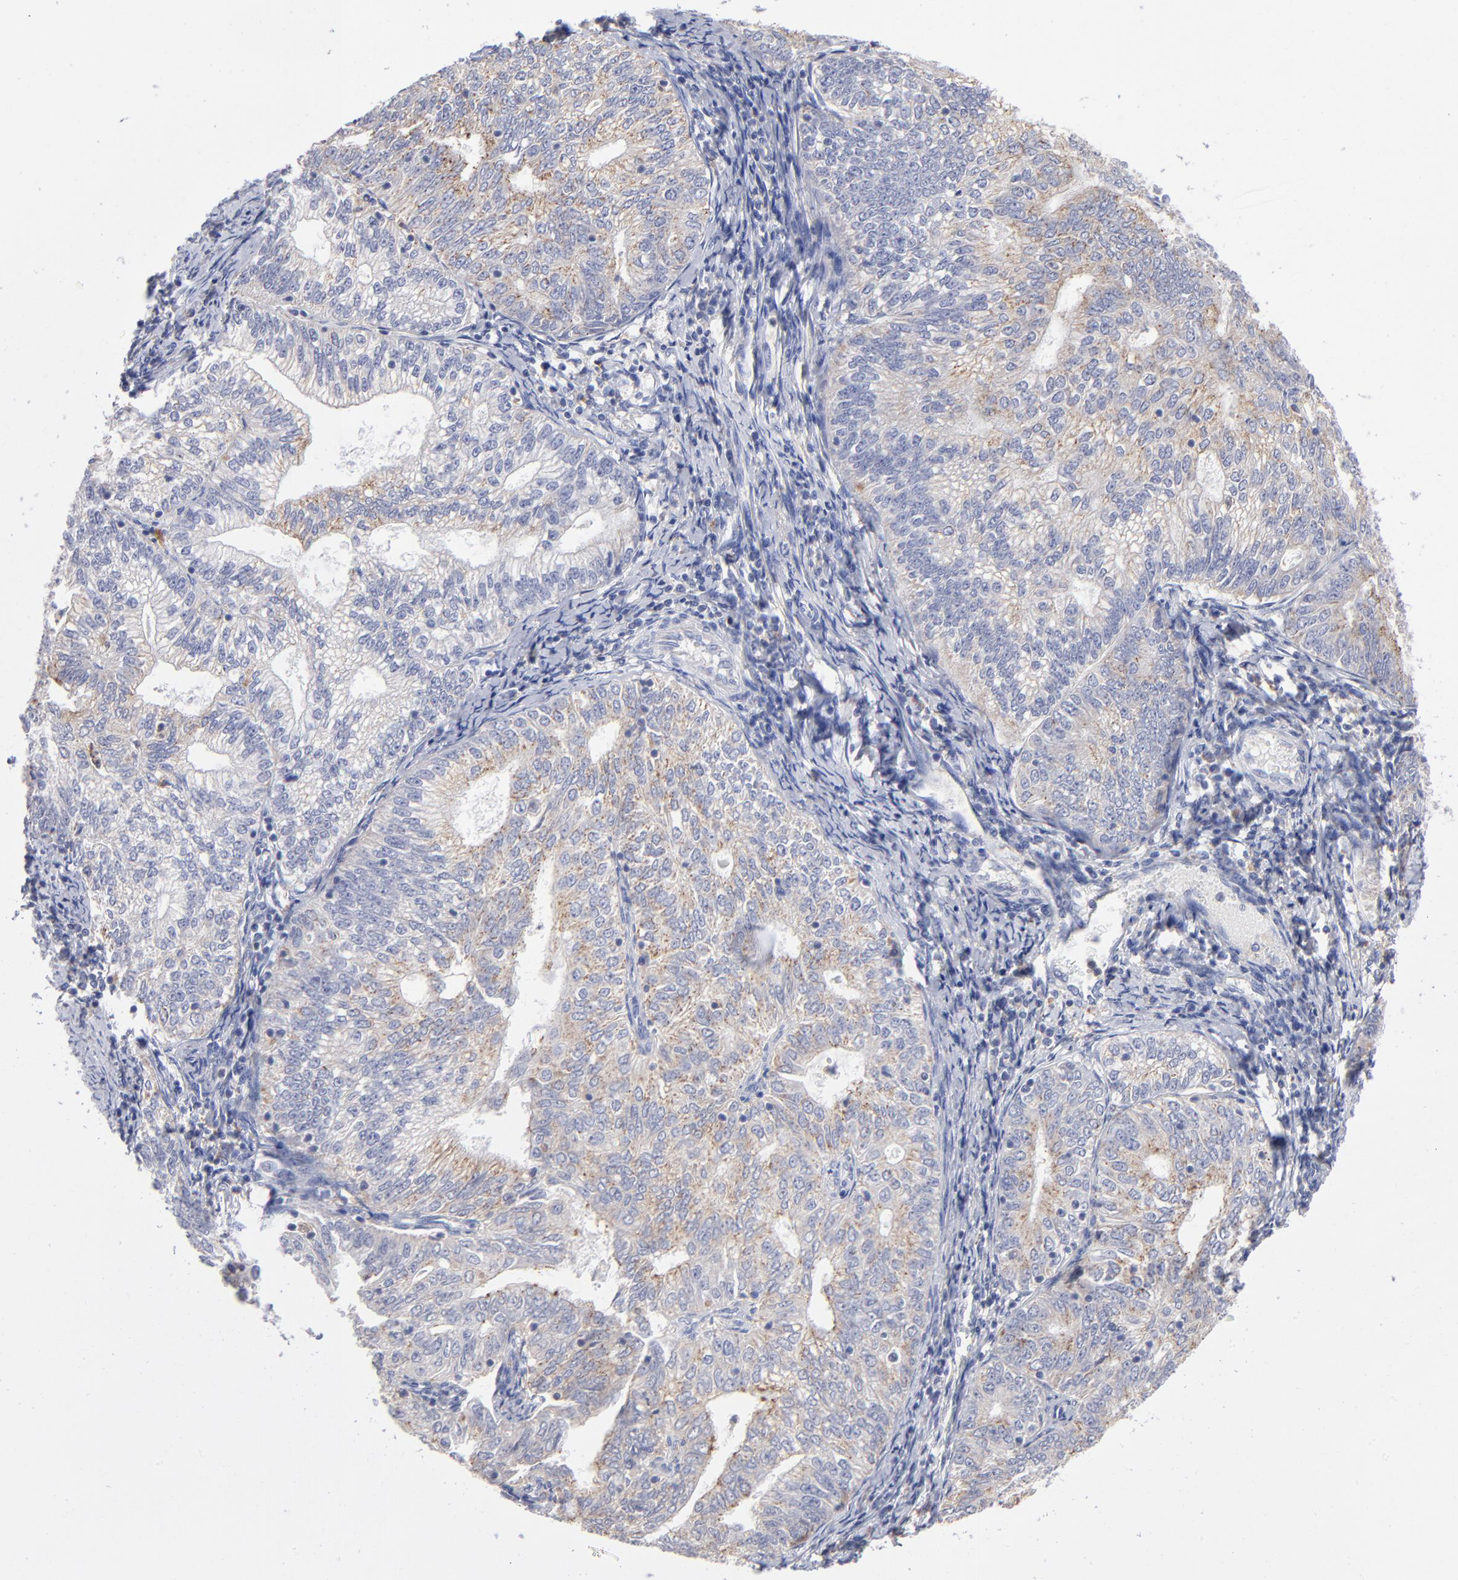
{"staining": {"intensity": "weak", "quantity": ">75%", "location": "cytoplasmic/membranous"}, "tissue": "endometrial cancer", "cell_type": "Tumor cells", "image_type": "cancer", "snomed": [{"axis": "morphology", "description": "Adenocarcinoma, NOS"}, {"axis": "topography", "description": "Endometrium"}], "caption": "Immunohistochemistry (IHC) (DAB (3,3'-diaminobenzidine)) staining of endometrial cancer (adenocarcinoma) reveals weak cytoplasmic/membranous protein expression in approximately >75% of tumor cells.", "gene": "RRAGB", "patient": {"sex": "female", "age": 69}}